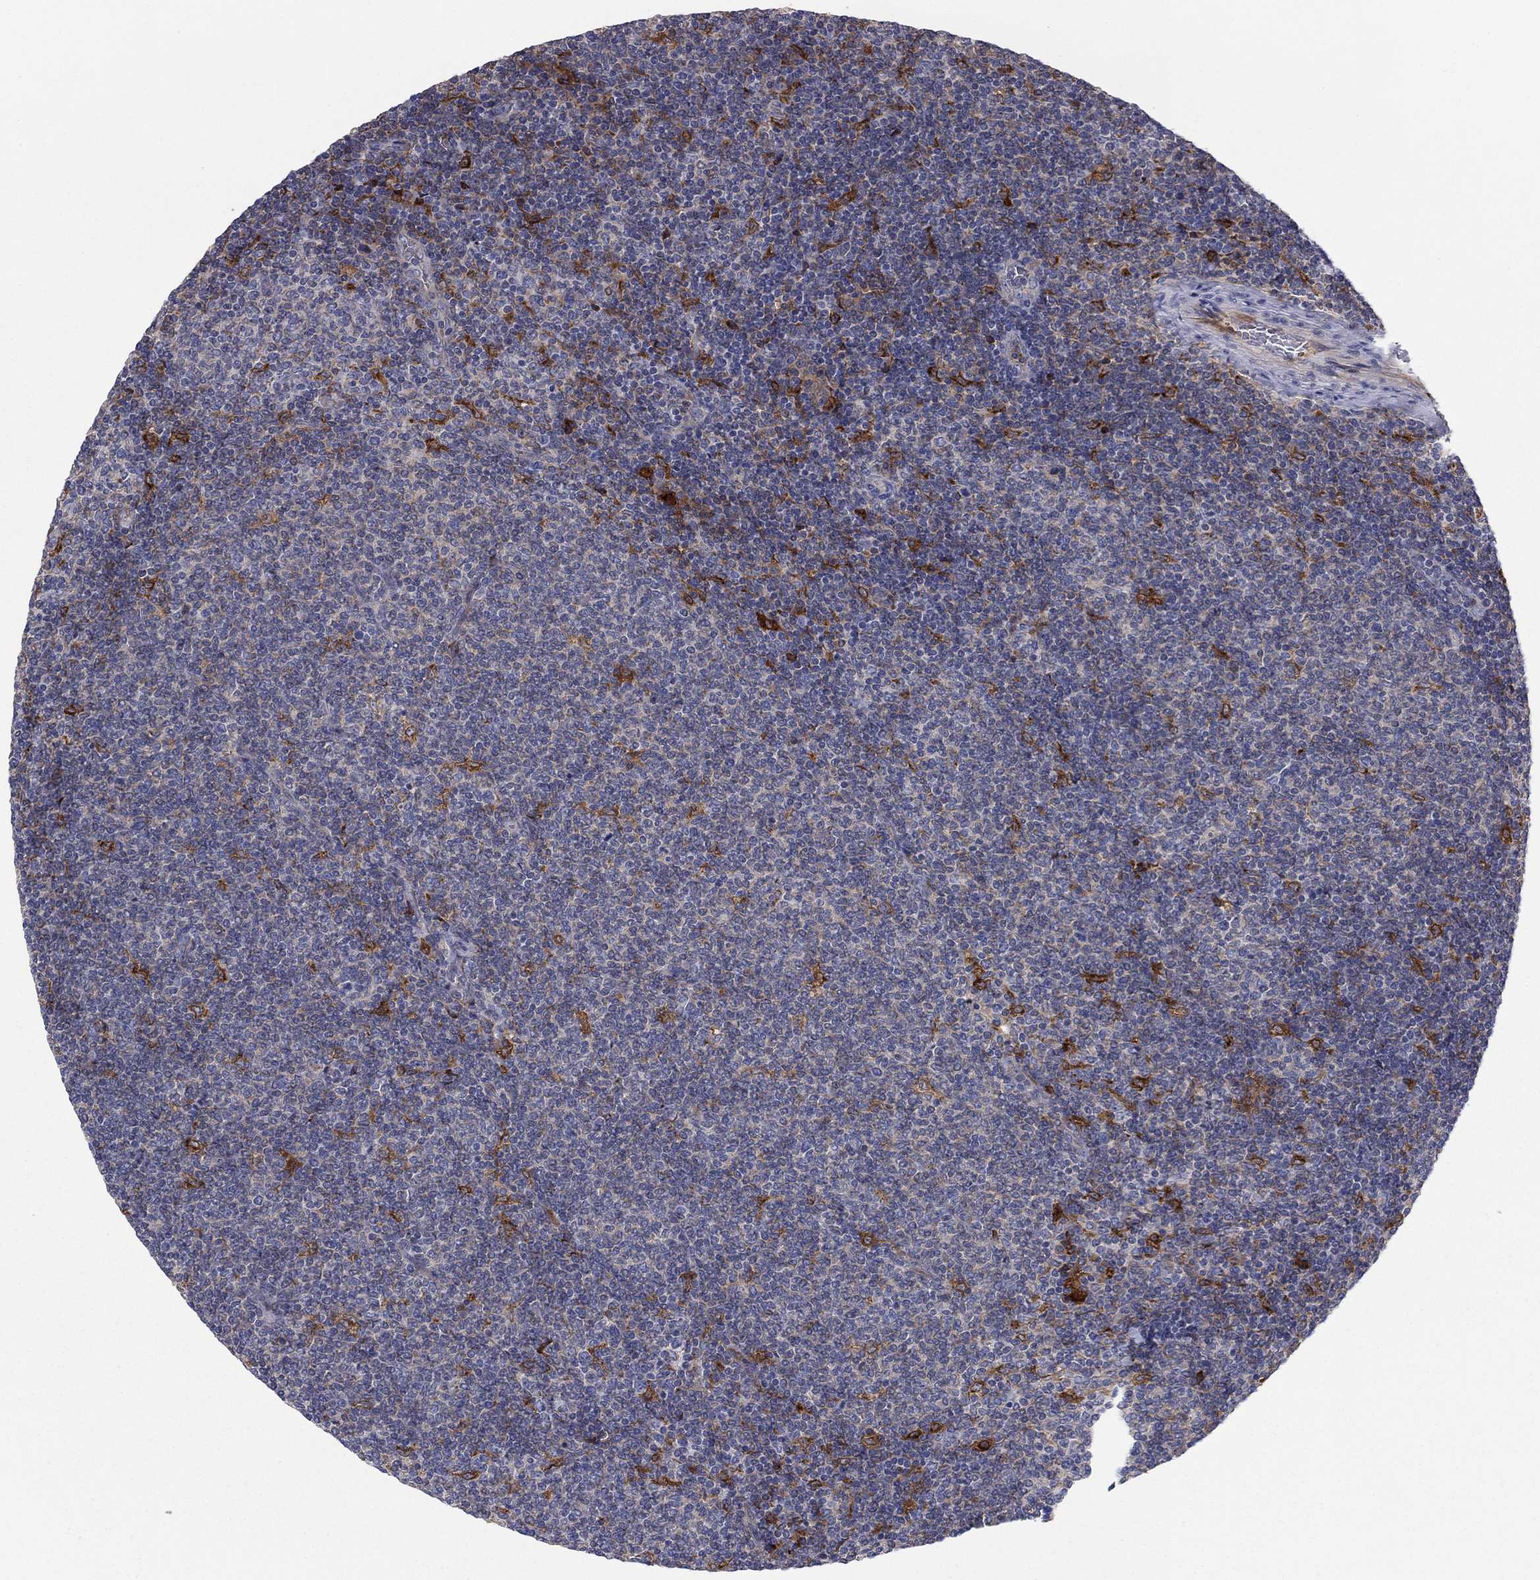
{"staining": {"intensity": "negative", "quantity": "none", "location": "none"}, "tissue": "lymphoma", "cell_type": "Tumor cells", "image_type": "cancer", "snomed": [{"axis": "morphology", "description": "Malignant lymphoma, non-Hodgkin's type, Low grade"}, {"axis": "topography", "description": "Lymph node"}], "caption": "Immunohistochemistry (IHC) photomicrograph of lymphoma stained for a protein (brown), which demonstrates no expression in tumor cells.", "gene": "PTGDS", "patient": {"sex": "male", "age": 52}}